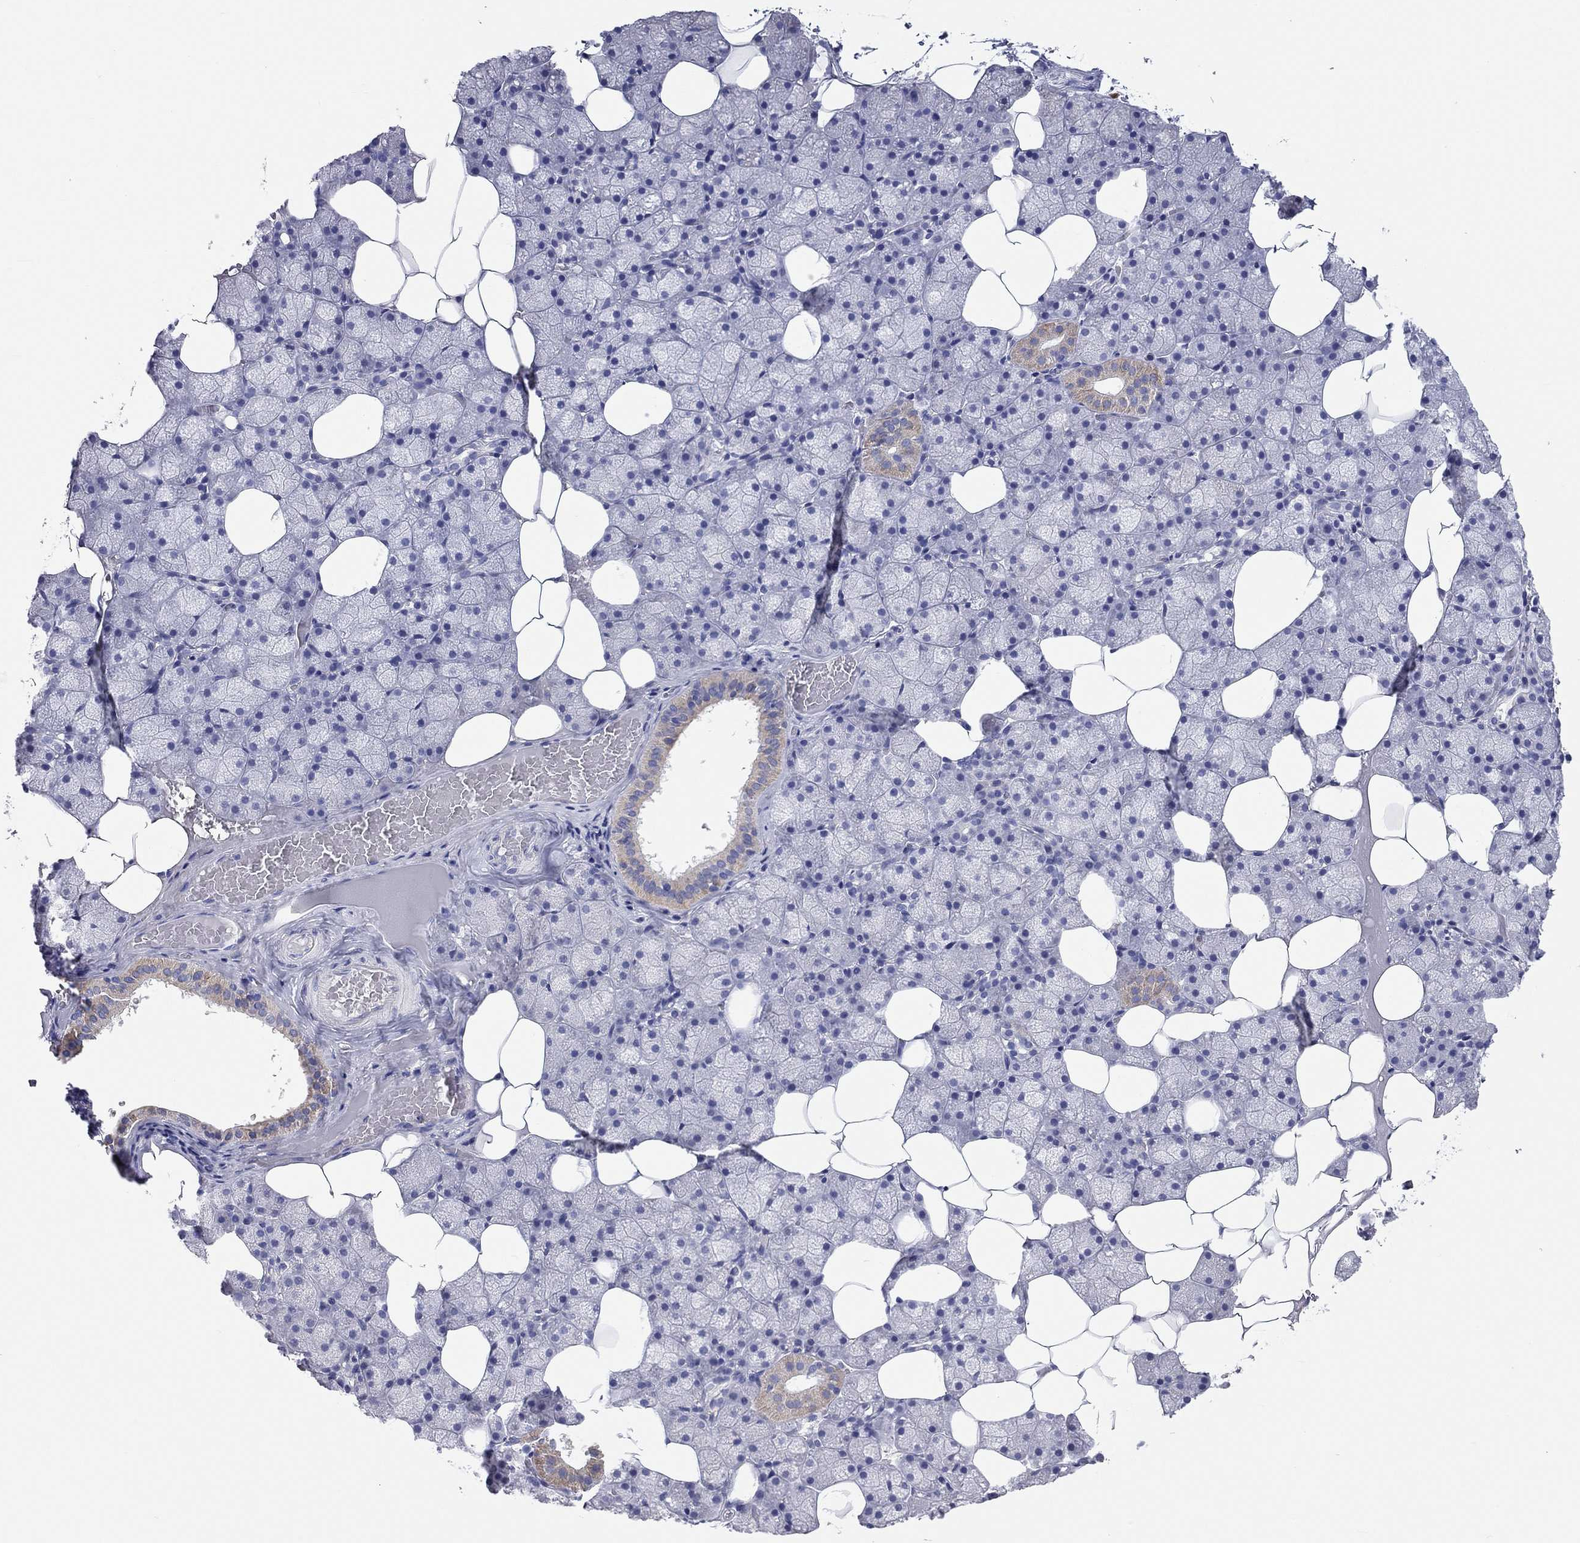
{"staining": {"intensity": "moderate", "quantity": "<25%", "location": "cytoplasmic/membranous"}, "tissue": "salivary gland", "cell_type": "Glandular cells", "image_type": "normal", "snomed": [{"axis": "morphology", "description": "Normal tissue, NOS"}, {"axis": "topography", "description": "Salivary gland"}], "caption": "Brown immunohistochemical staining in benign salivary gland shows moderate cytoplasmic/membranous expression in approximately <25% of glandular cells.", "gene": "RCAN1", "patient": {"sex": "male", "age": 38}}